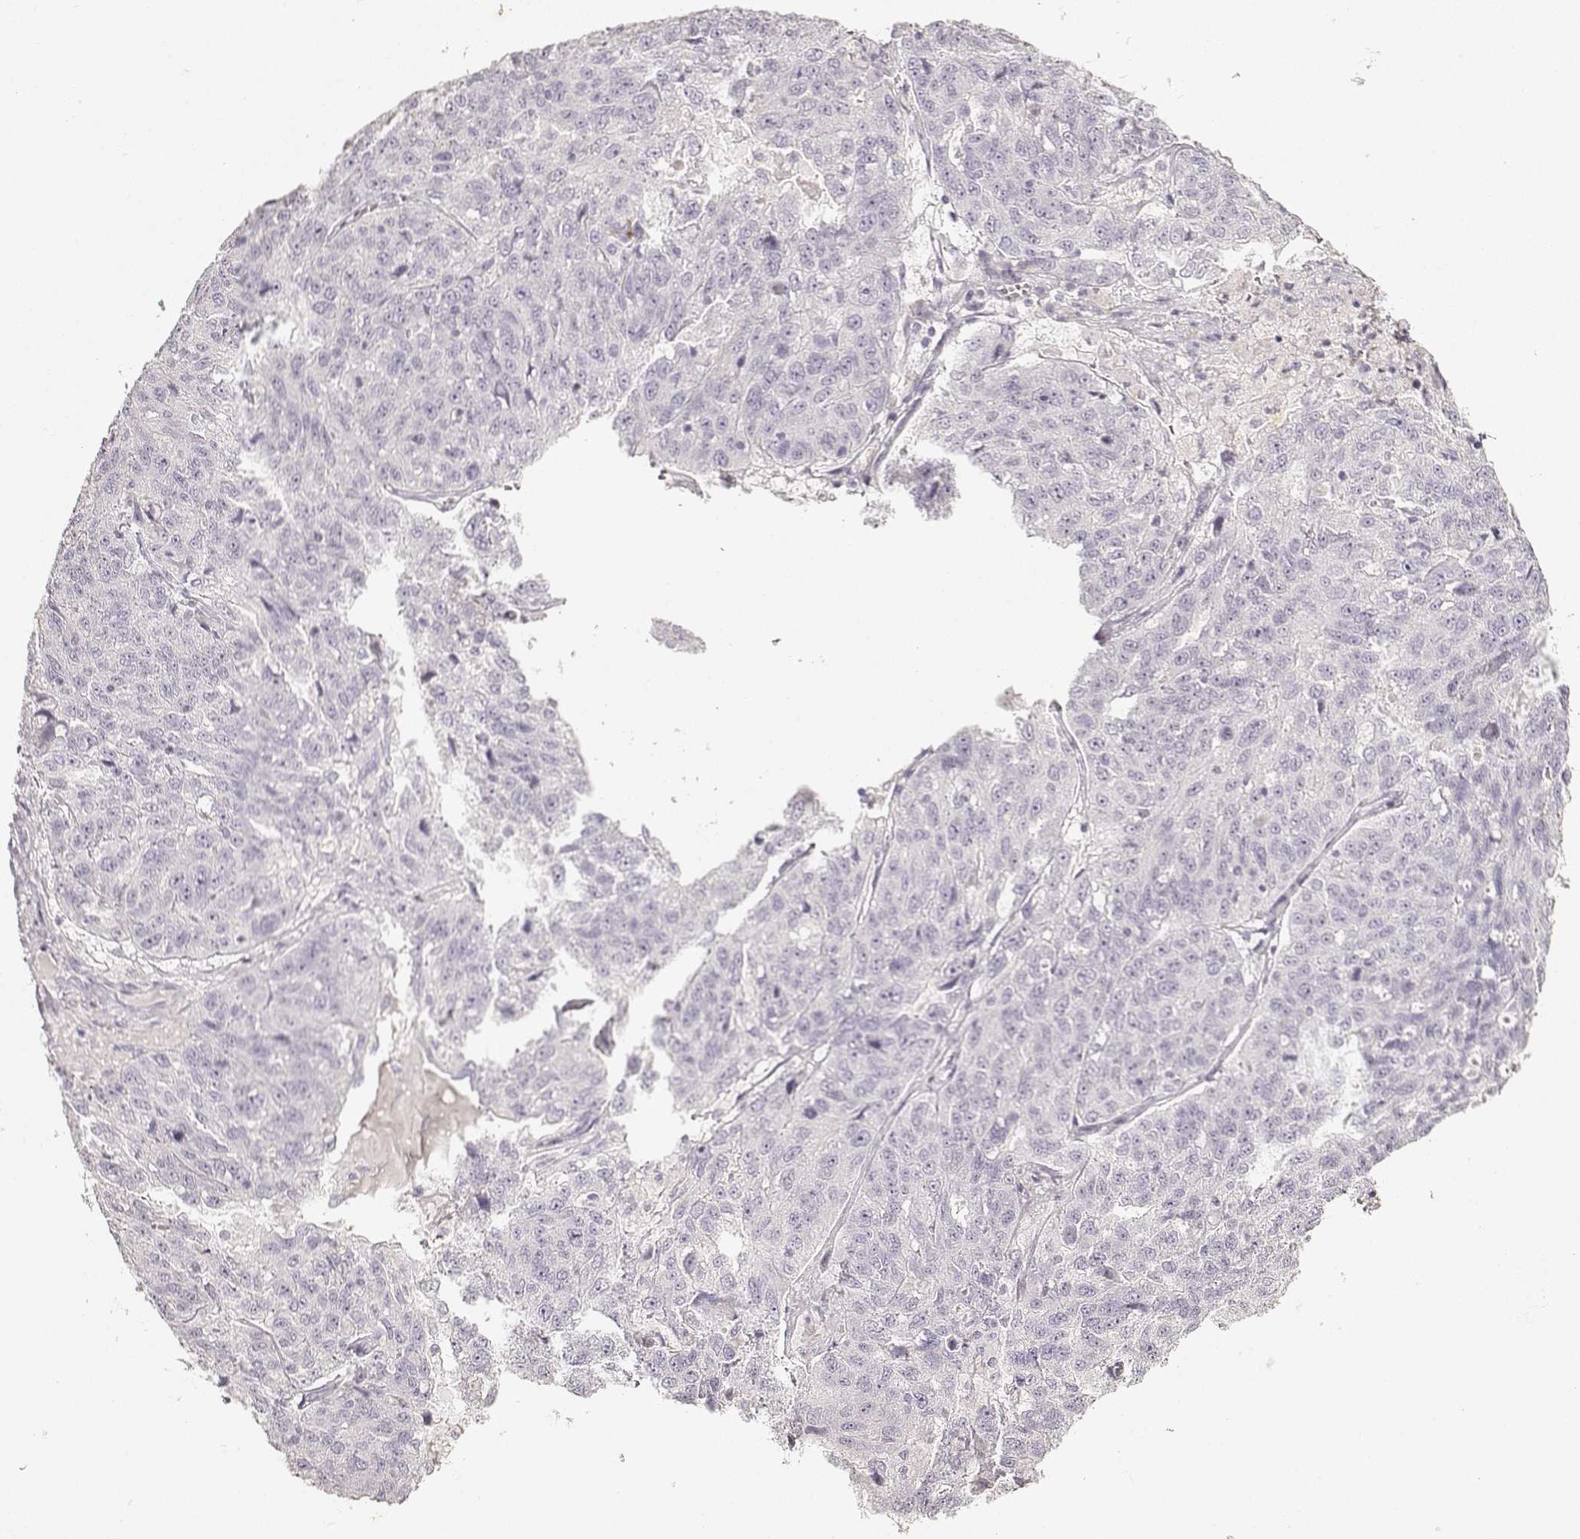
{"staining": {"intensity": "negative", "quantity": "none", "location": "none"}, "tissue": "ovarian cancer", "cell_type": "Tumor cells", "image_type": "cancer", "snomed": [{"axis": "morphology", "description": "Cystadenocarcinoma, serous, NOS"}, {"axis": "topography", "description": "Ovary"}], "caption": "The image reveals no staining of tumor cells in ovarian cancer (serous cystadenocarcinoma).", "gene": "S100B", "patient": {"sex": "female", "age": 71}}